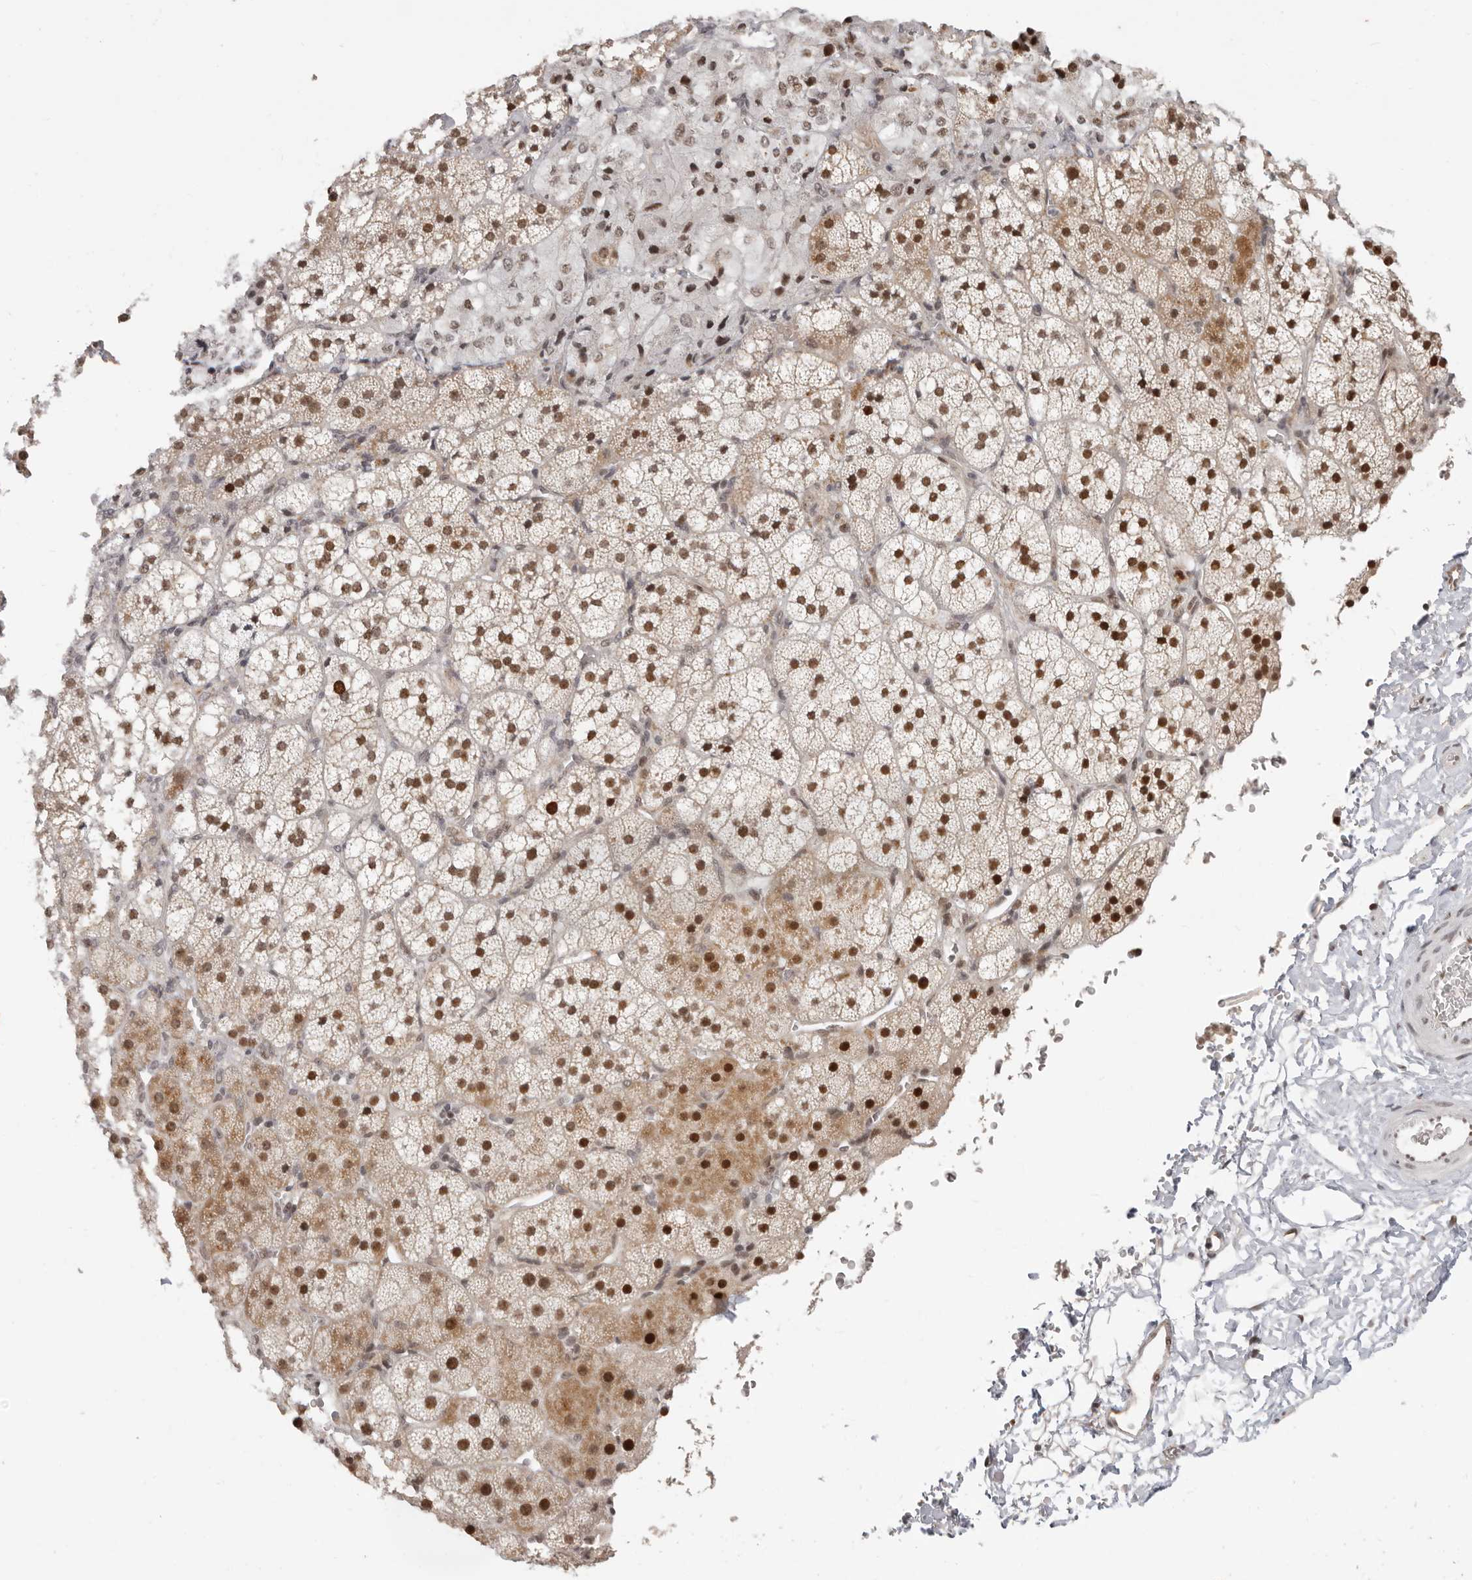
{"staining": {"intensity": "strong", "quantity": ">75%", "location": "nuclear"}, "tissue": "adrenal gland", "cell_type": "Glandular cells", "image_type": "normal", "snomed": [{"axis": "morphology", "description": "Normal tissue, NOS"}, {"axis": "topography", "description": "Adrenal gland"}], "caption": "Immunohistochemistry staining of unremarkable adrenal gland, which shows high levels of strong nuclear staining in about >75% of glandular cells indicating strong nuclear protein positivity. The staining was performed using DAB (3,3'-diaminobenzidine) (brown) for protein detection and nuclei were counterstained in hematoxylin (blue).", "gene": "RFC2", "patient": {"sex": "female", "age": 44}}